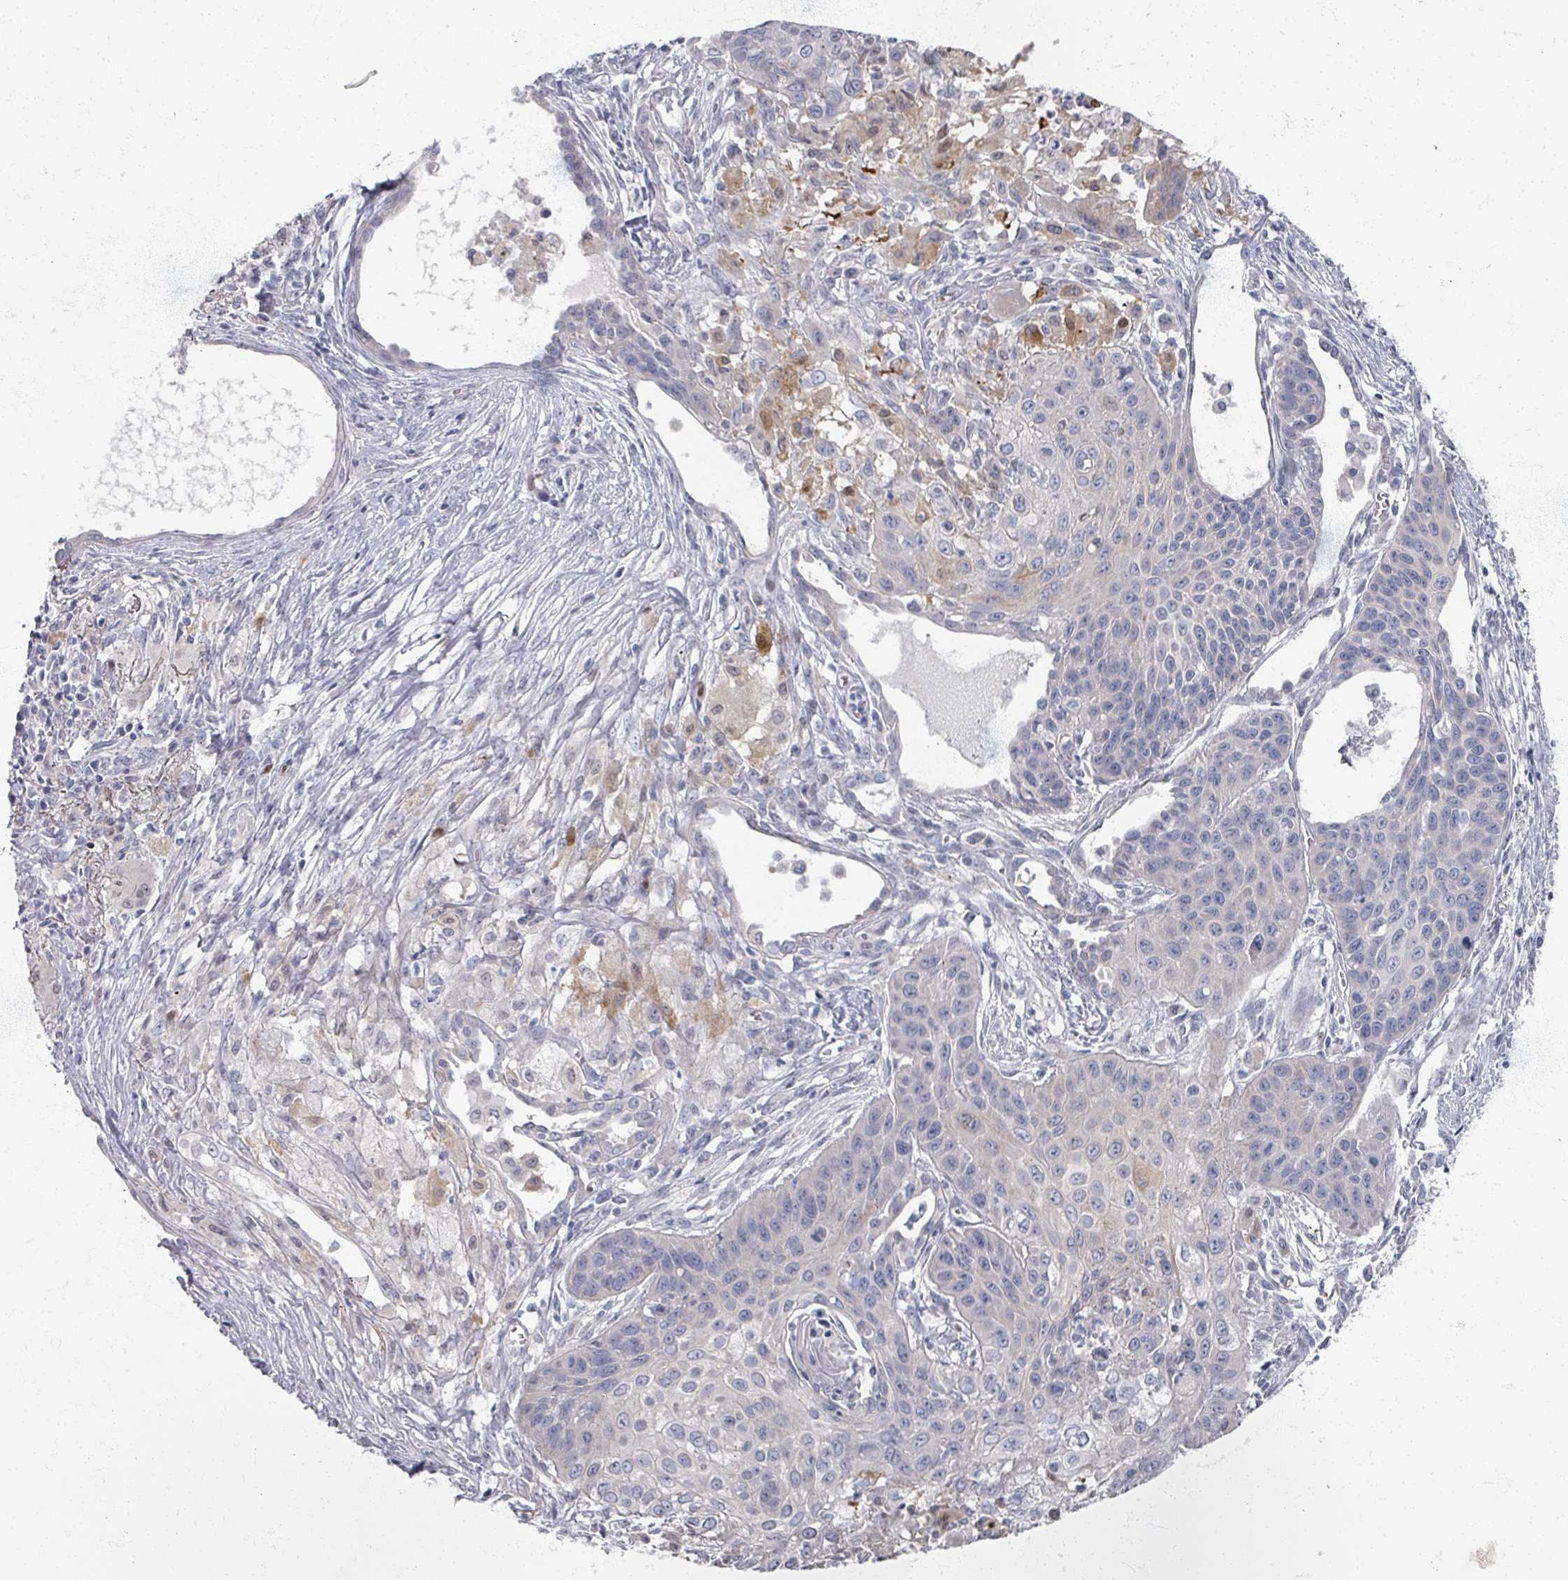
{"staining": {"intensity": "negative", "quantity": "none", "location": "none"}, "tissue": "lung cancer", "cell_type": "Tumor cells", "image_type": "cancer", "snomed": [{"axis": "morphology", "description": "Squamous cell carcinoma, NOS"}, {"axis": "topography", "description": "Lung"}], "caption": "Tumor cells are negative for brown protein staining in squamous cell carcinoma (lung).", "gene": "TTYH3", "patient": {"sex": "male", "age": 71}}